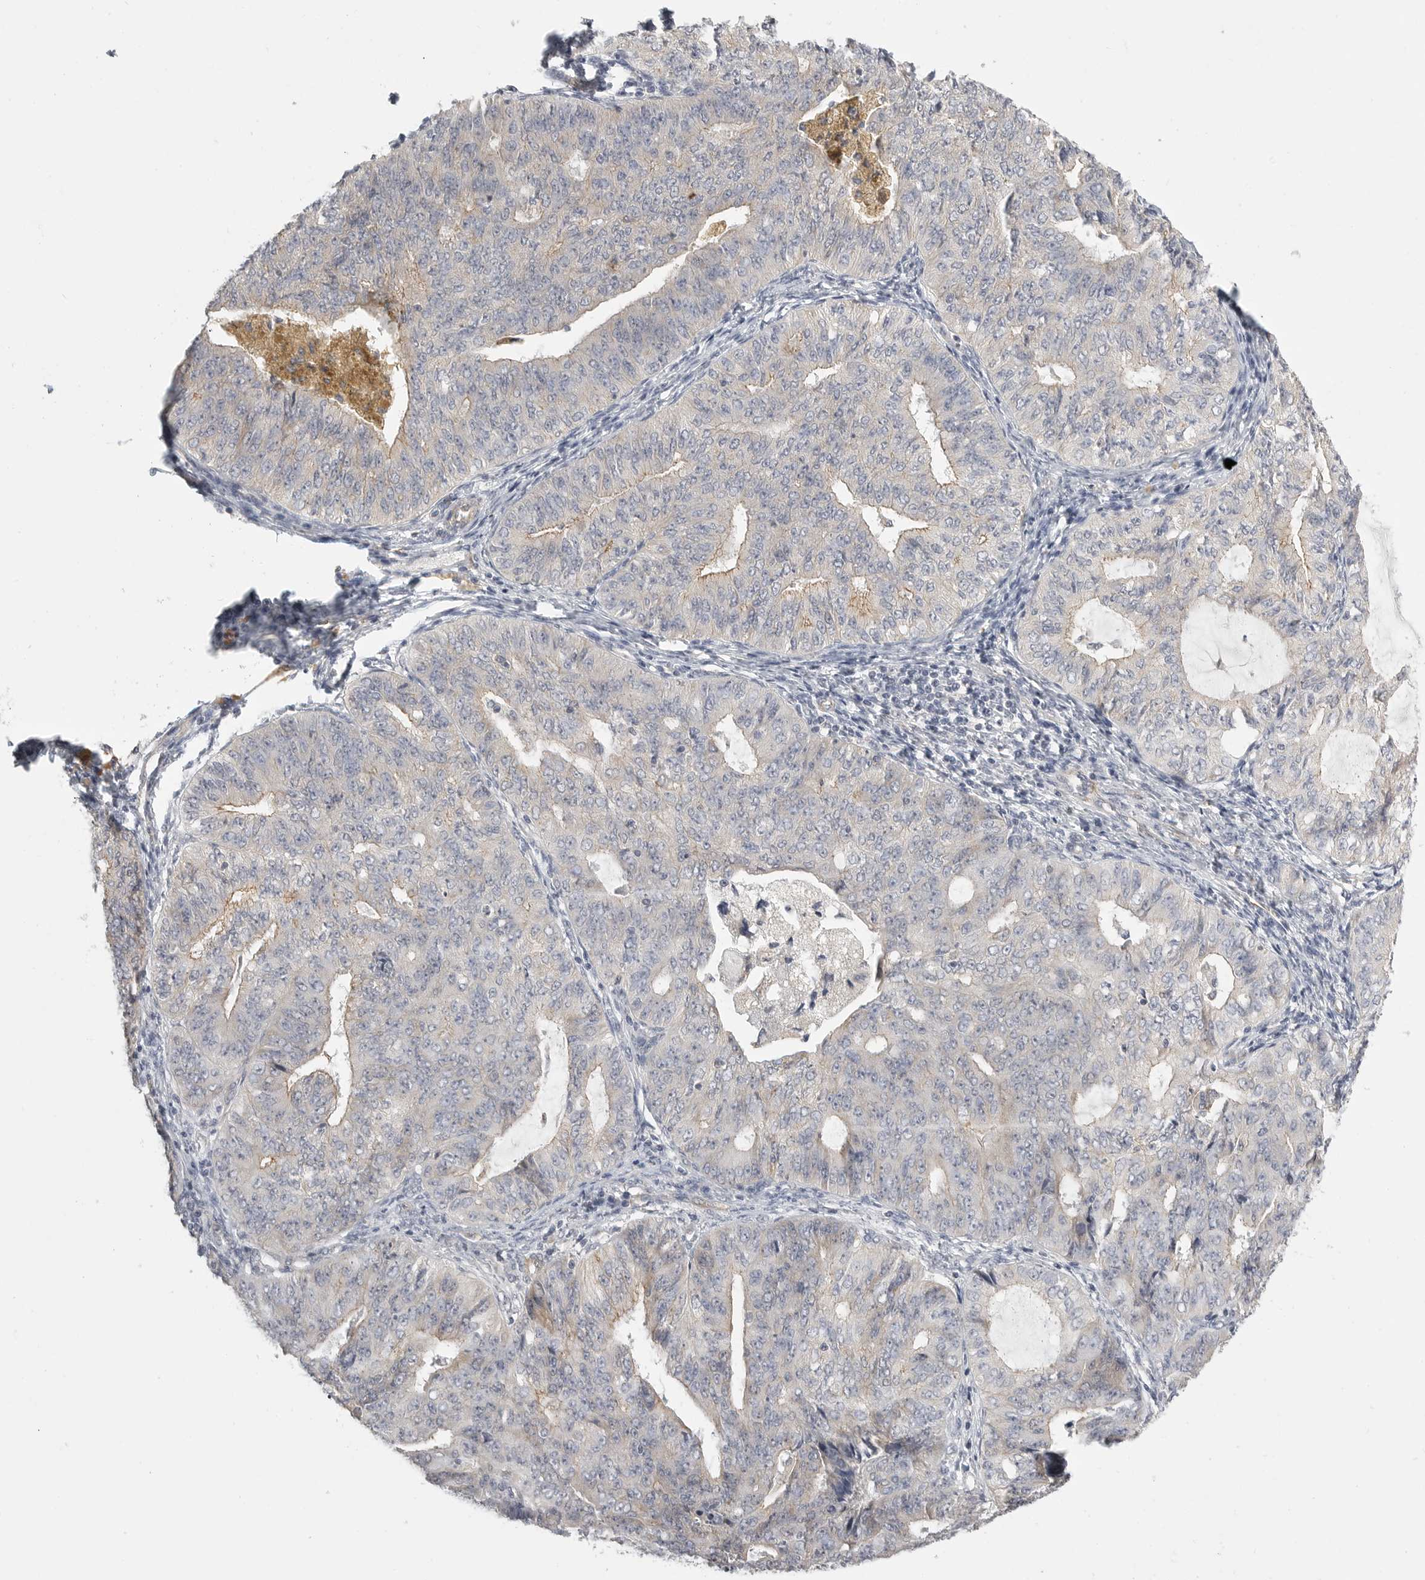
{"staining": {"intensity": "negative", "quantity": "none", "location": "none"}, "tissue": "endometrial cancer", "cell_type": "Tumor cells", "image_type": "cancer", "snomed": [{"axis": "morphology", "description": "Adenocarcinoma, NOS"}, {"axis": "topography", "description": "Endometrium"}], "caption": "The micrograph demonstrates no significant positivity in tumor cells of endometrial cancer (adenocarcinoma).", "gene": "STAB2", "patient": {"sex": "female", "age": 32}}